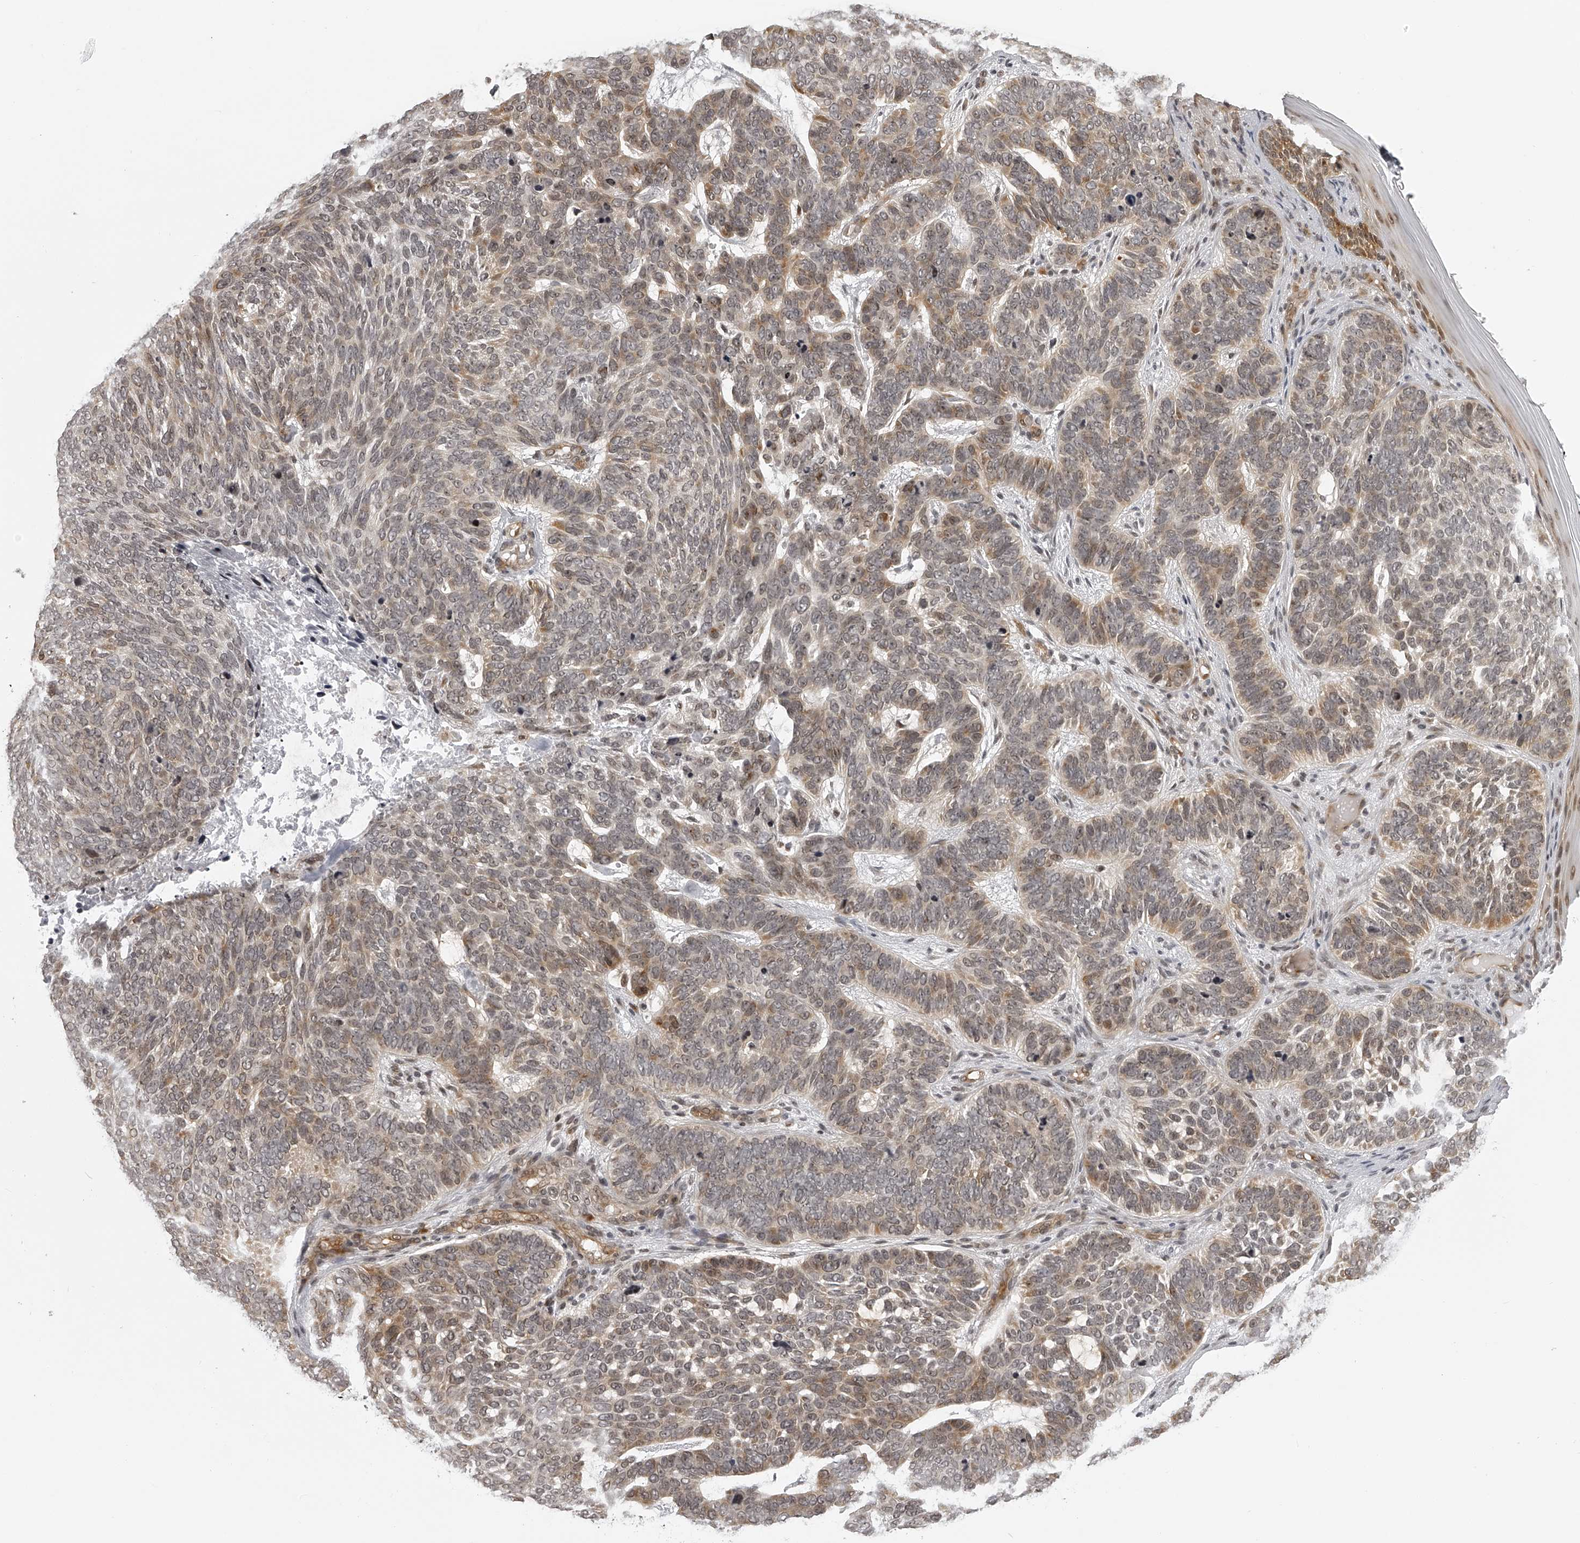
{"staining": {"intensity": "strong", "quantity": "<25%", "location": "cytoplasmic/membranous,nuclear"}, "tissue": "skin cancer", "cell_type": "Tumor cells", "image_type": "cancer", "snomed": [{"axis": "morphology", "description": "Basal cell carcinoma"}, {"axis": "topography", "description": "Skin"}], "caption": "A medium amount of strong cytoplasmic/membranous and nuclear positivity is present in about <25% of tumor cells in skin cancer (basal cell carcinoma) tissue. (DAB (3,3'-diaminobenzidine) IHC with brightfield microscopy, high magnification).", "gene": "ODF2L", "patient": {"sex": "female", "age": 85}}